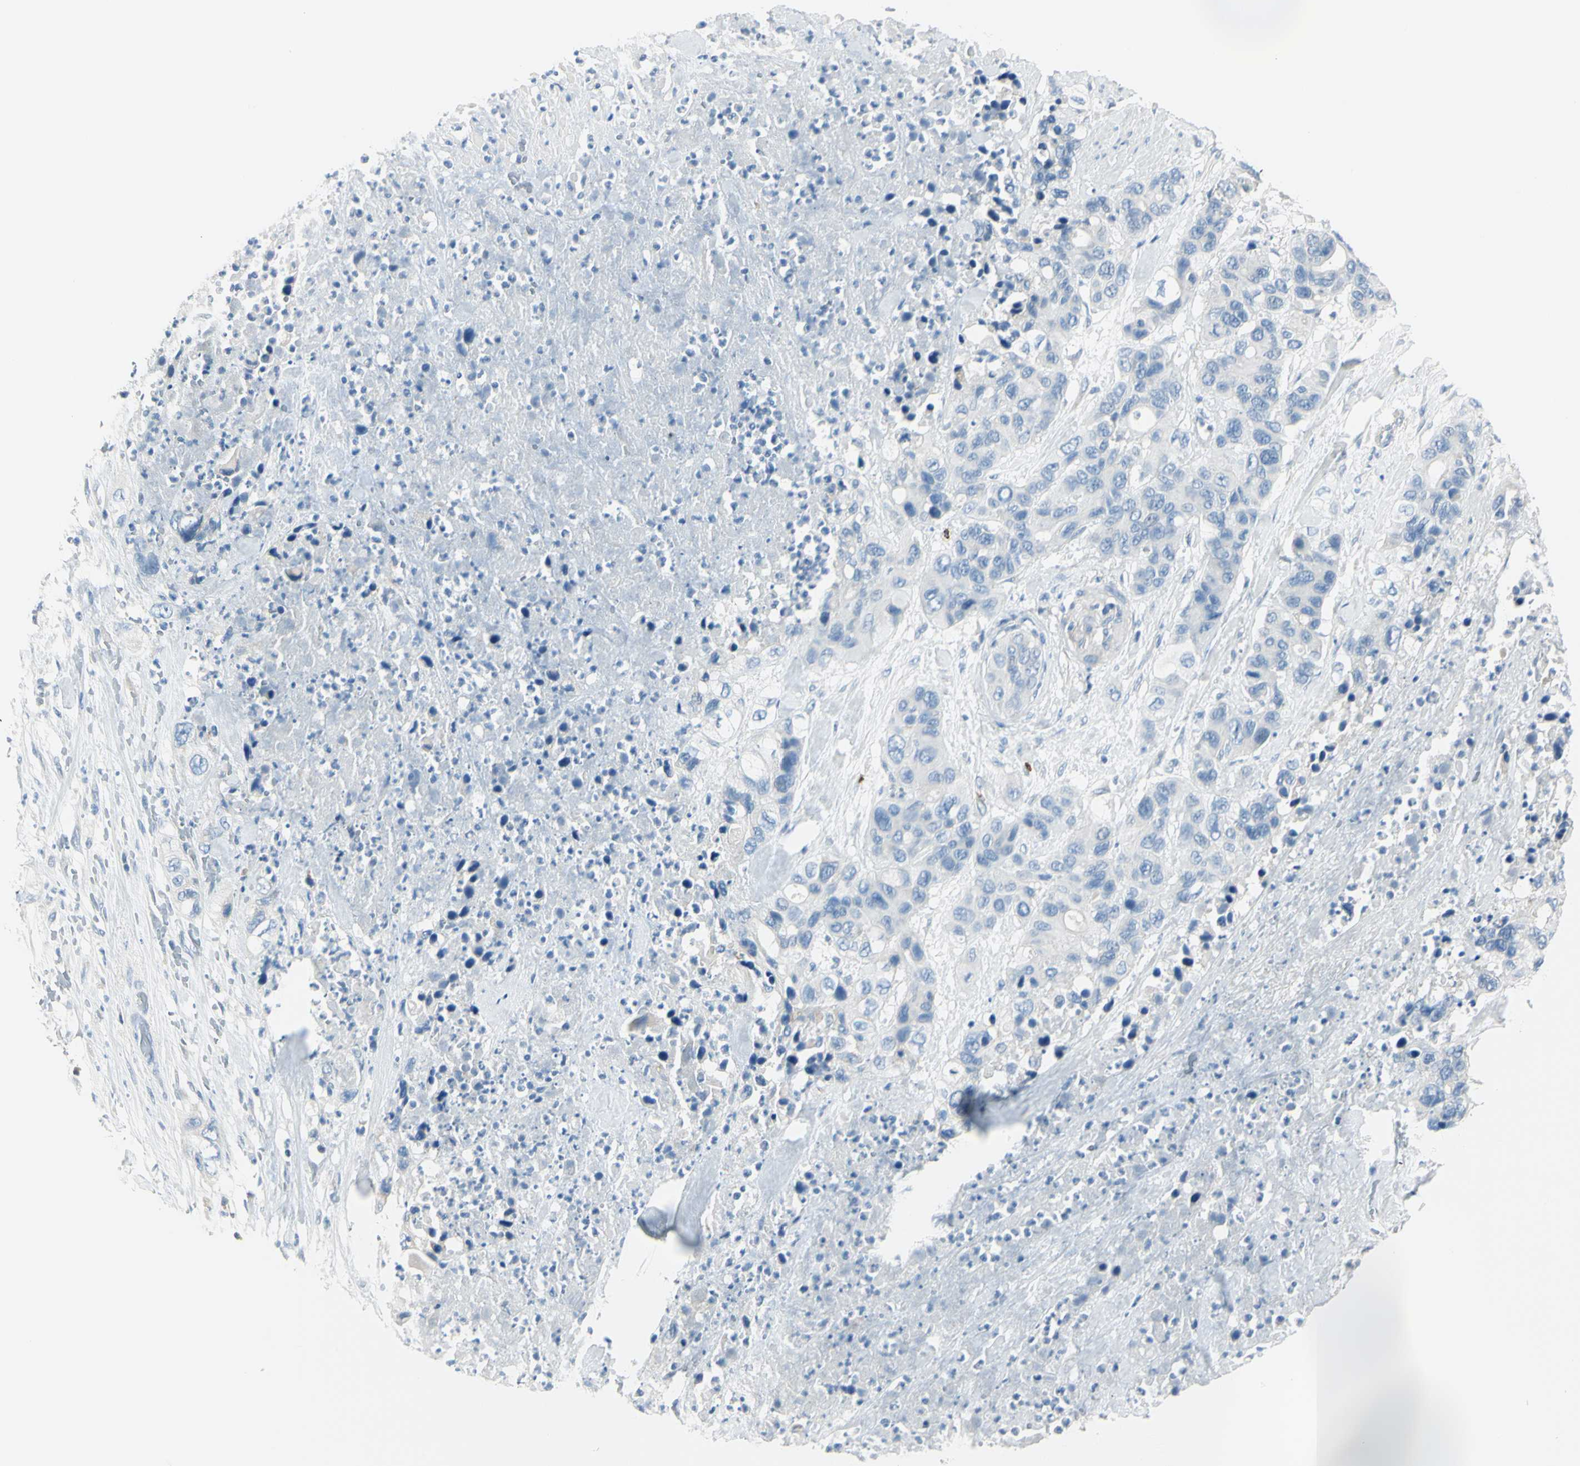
{"staining": {"intensity": "negative", "quantity": "none", "location": "none"}, "tissue": "pancreatic cancer", "cell_type": "Tumor cells", "image_type": "cancer", "snomed": [{"axis": "morphology", "description": "Adenocarcinoma, NOS"}, {"axis": "topography", "description": "Pancreas"}], "caption": "Histopathology image shows no protein expression in tumor cells of pancreatic cancer (adenocarcinoma) tissue. The staining was performed using DAB to visualize the protein expression in brown, while the nuclei were stained in blue with hematoxylin (Magnification: 20x).", "gene": "DLG4", "patient": {"sex": "female", "age": 71}}